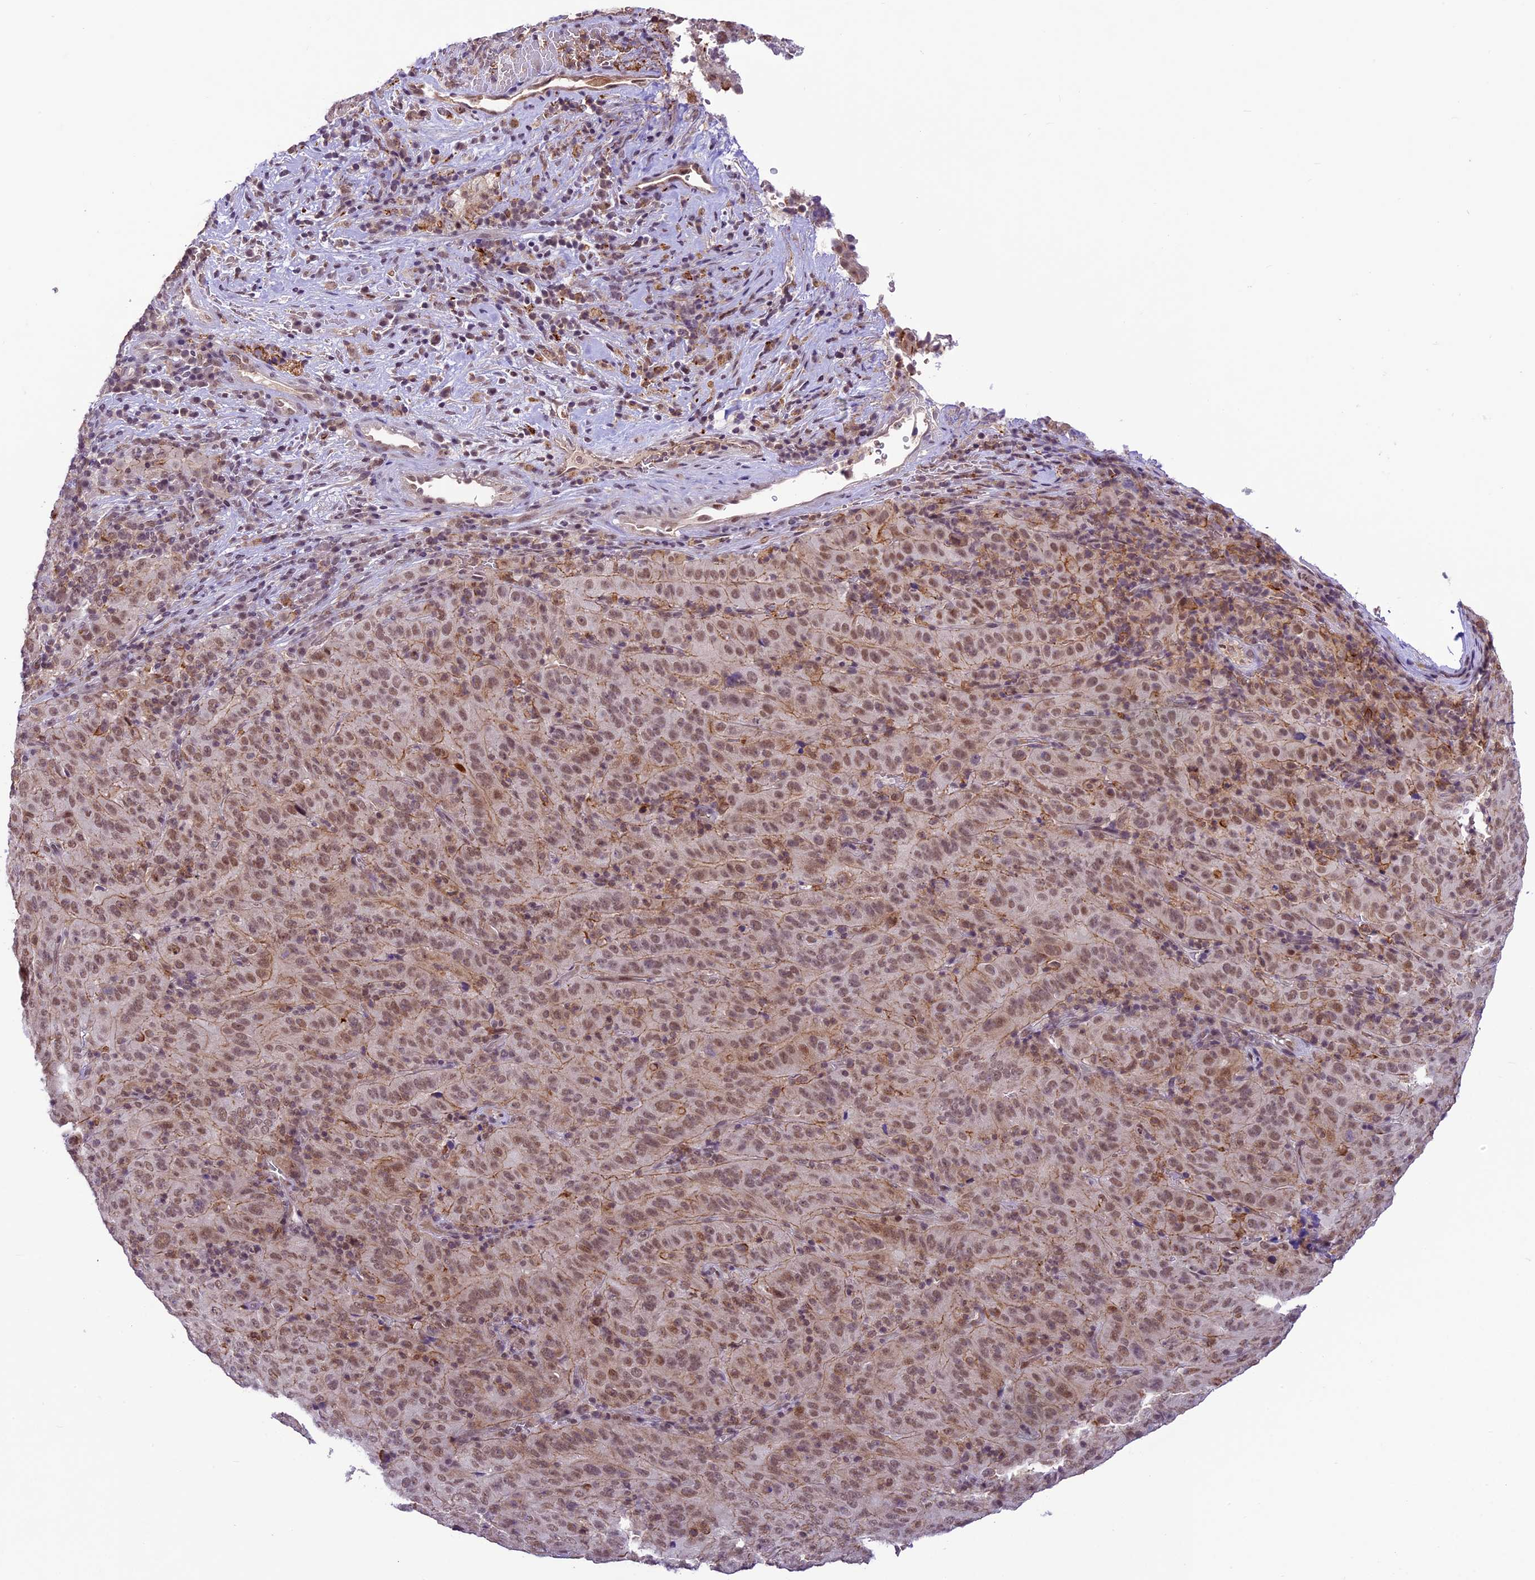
{"staining": {"intensity": "moderate", "quantity": ">75%", "location": "nuclear"}, "tissue": "pancreatic cancer", "cell_type": "Tumor cells", "image_type": "cancer", "snomed": [{"axis": "morphology", "description": "Adenocarcinoma, NOS"}, {"axis": "topography", "description": "Pancreas"}], "caption": "Adenocarcinoma (pancreatic) stained with IHC demonstrates moderate nuclear expression in about >75% of tumor cells. The staining was performed using DAB to visualize the protein expression in brown, while the nuclei were stained in blue with hematoxylin (Magnification: 20x).", "gene": "SHKBP1", "patient": {"sex": "male", "age": 63}}